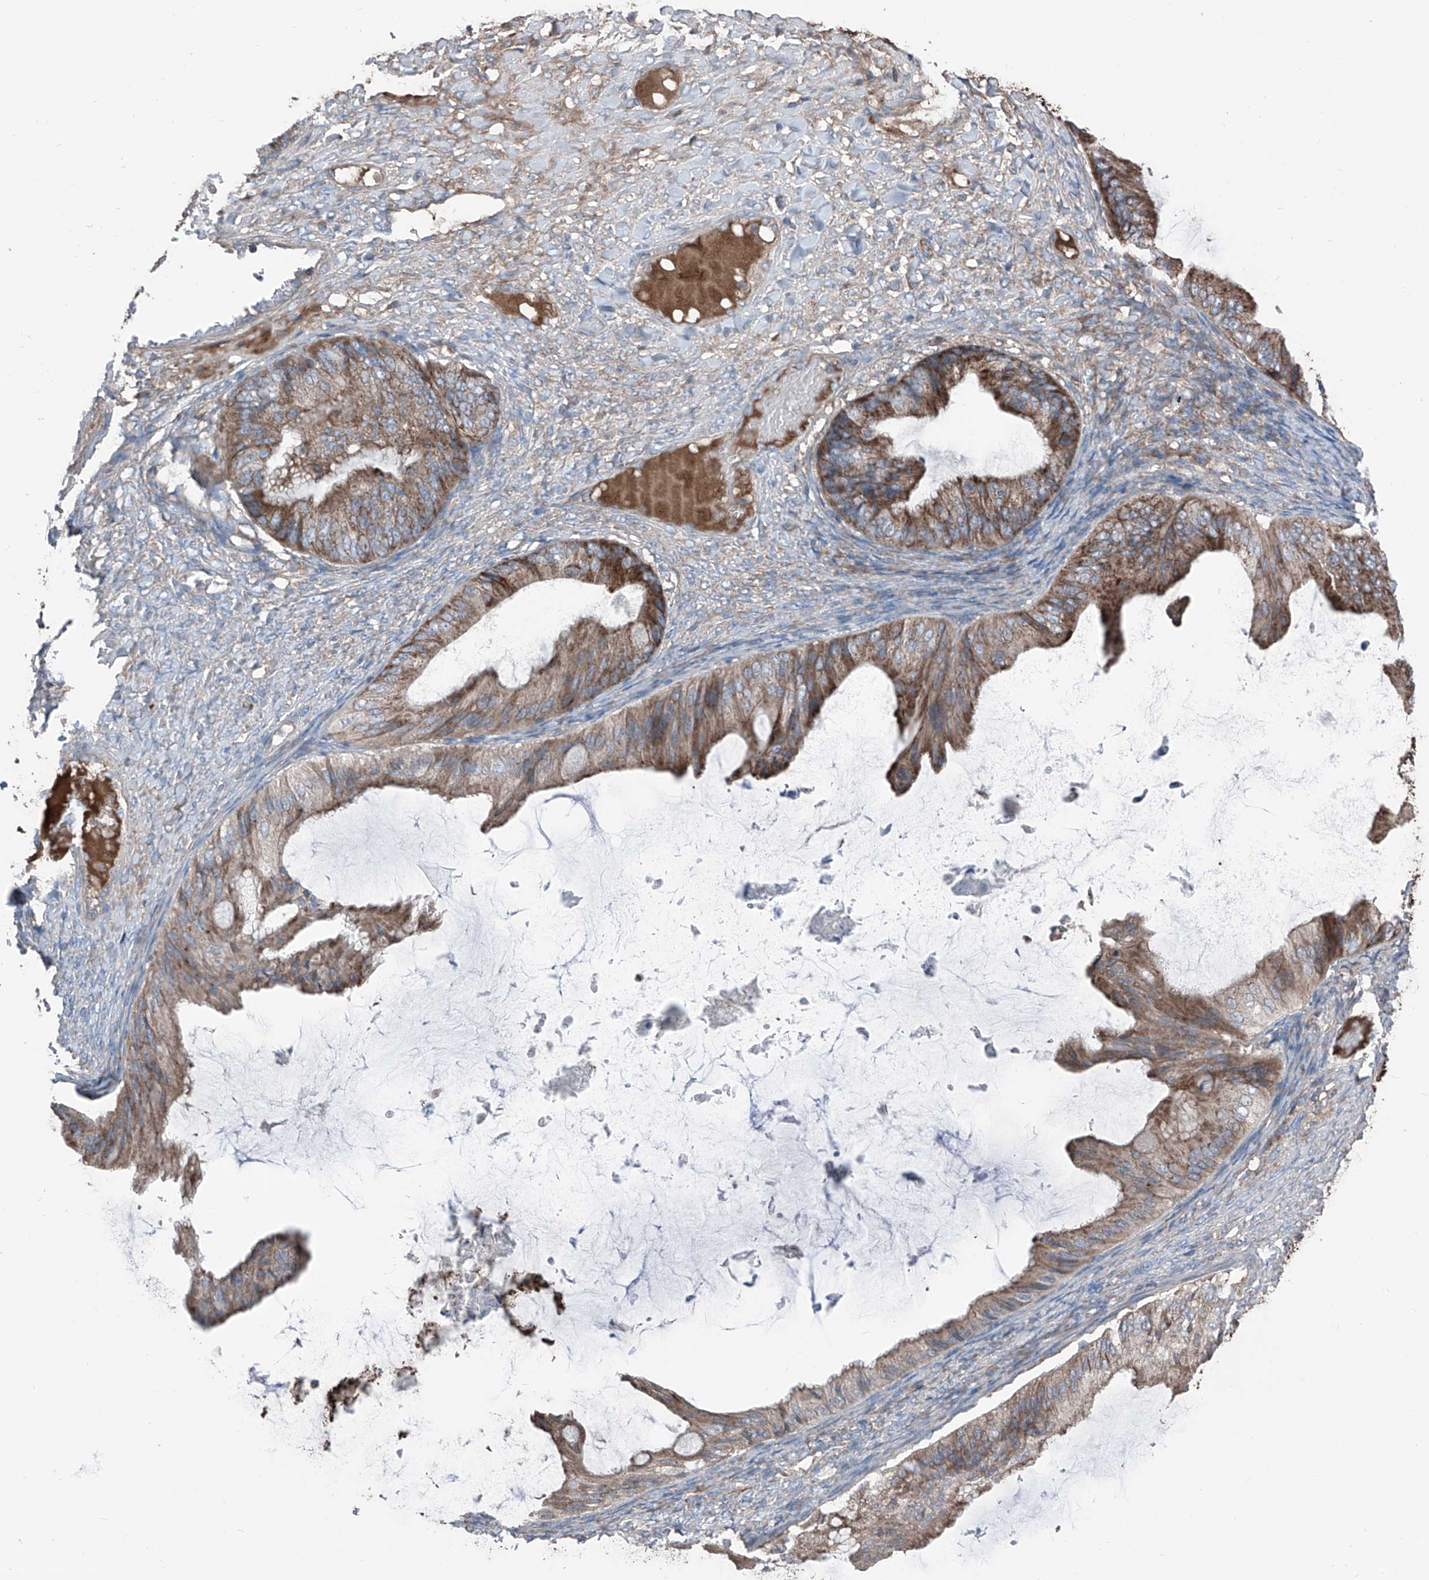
{"staining": {"intensity": "moderate", "quantity": ">75%", "location": "cytoplasmic/membranous"}, "tissue": "ovarian cancer", "cell_type": "Tumor cells", "image_type": "cancer", "snomed": [{"axis": "morphology", "description": "Cystadenocarcinoma, mucinous, NOS"}, {"axis": "topography", "description": "Ovary"}], "caption": "This image demonstrates IHC staining of human mucinous cystadenocarcinoma (ovarian), with medium moderate cytoplasmic/membranous positivity in about >75% of tumor cells.", "gene": "GPAT3", "patient": {"sex": "female", "age": 61}}